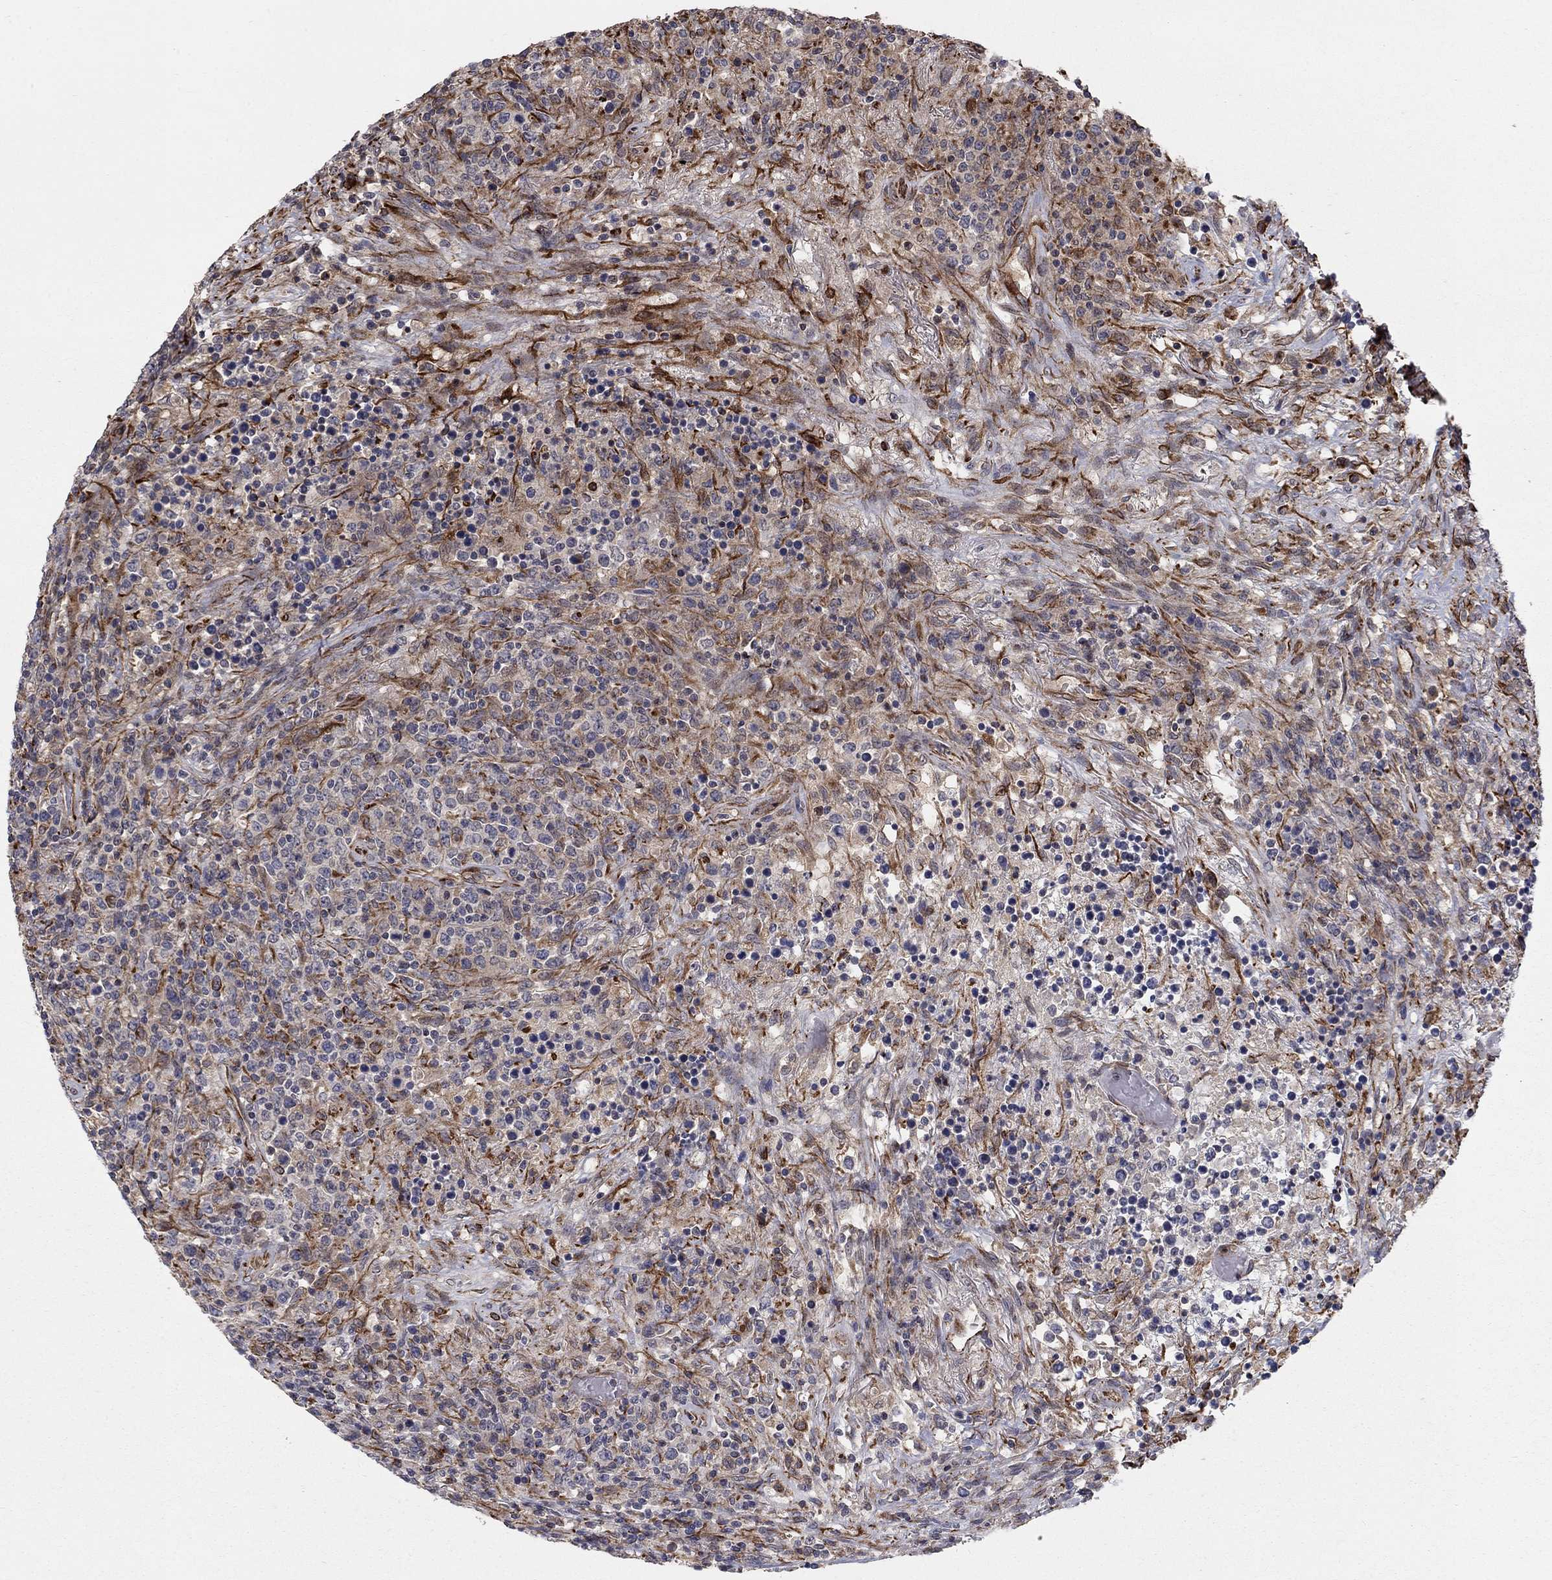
{"staining": {"intensity": "negative", "quantity": "none", "location": "none"}, "tissue": "lymphoma", "cell_type": "Tumor cells", "image_type": "cancer", "snomed": [{"axis": "morphology", "description": "Malignant lymphoma, non-Hodgkin's type, High grade"}, {"axis": "topography", "description": "Lung"}], "caption": "A micrograph of high-grade malignant lymphoma, non-Hodgkin's type stained for a protein shows no brown staining in tumor cells.", "gene": "MSRA", "patient": {"sex": "male", "age": 79}}